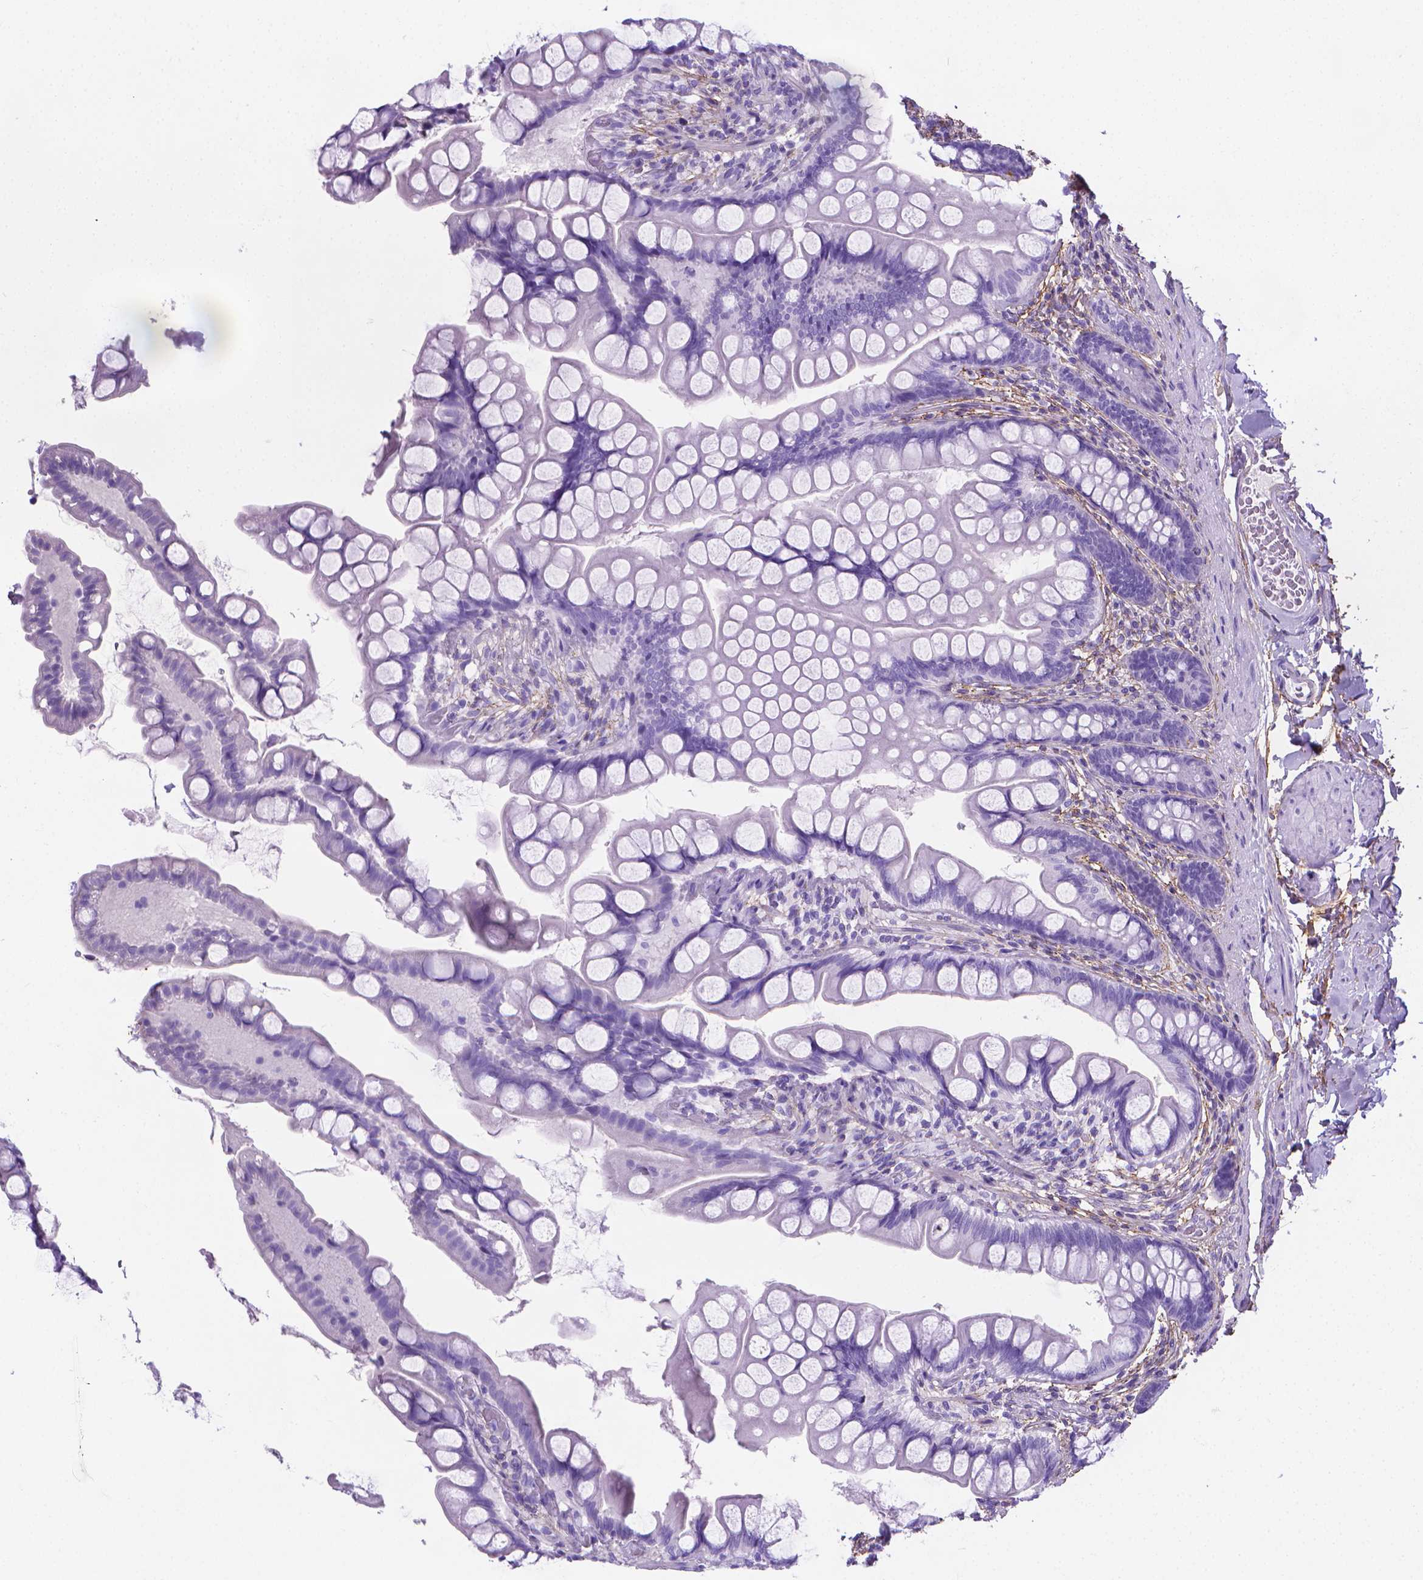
{"staining": {"intensity": "negative", "quantity": "none", "location": "none"}, "tissue": "small intestine", "cell_type": "Glandular cells", "image_type": "normal", "snomed": [{"axis": "morphology", "description": "Normal tissue, NOS"}, {"axis": "topography", "description": "Small intestine"}], "caption": "Glandular cells show no significant staining in unremarkable small intestine. The staining is performed using DAB (3,3'-diaminobenzidine) brown chromogen with nuclei counter-stained in using hematoxylin.", "gene": "MFAP2", "patient": {"sex": "male", "age": 70}}